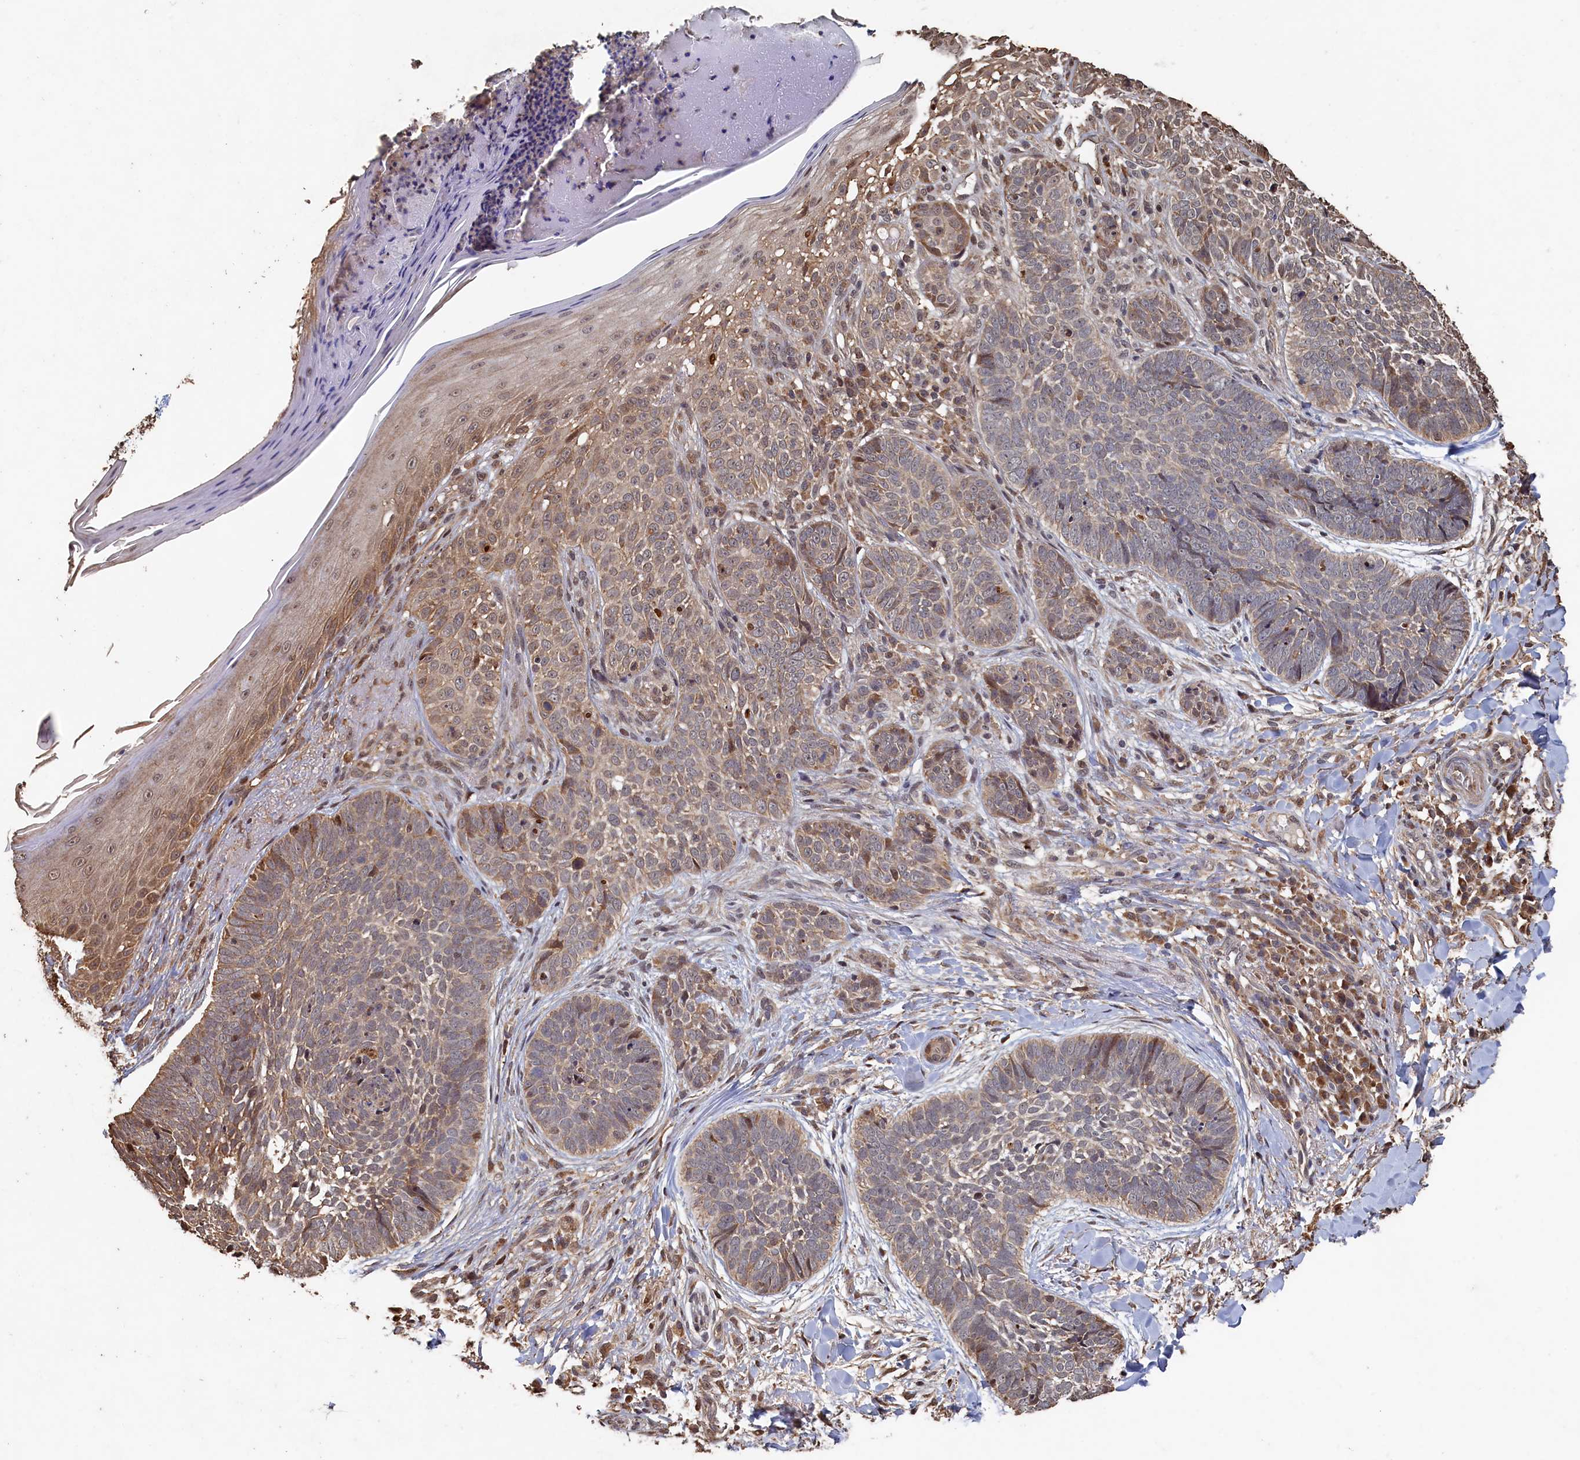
{"staining": {"intensity": "weak", "quantity": "25%-75%", "location": "cytoplasmic/membranous"}, "tissue": "skin cancer", "cell_type": "Tumor cells", "image_type": "cancer", "snomed": [{"axis": "morphology", "description": "Basal cell carcinoma"}, {"axis": "topography", "description": "Skin"}], "caption": "Human skin cancer stained for a protein (brown) reveals weak cytoplasmic/membranous positive staining in about 25%-75% of tumor cells.", "gene": "PIGN", "patient": {"sex": "female", "age": 61}}